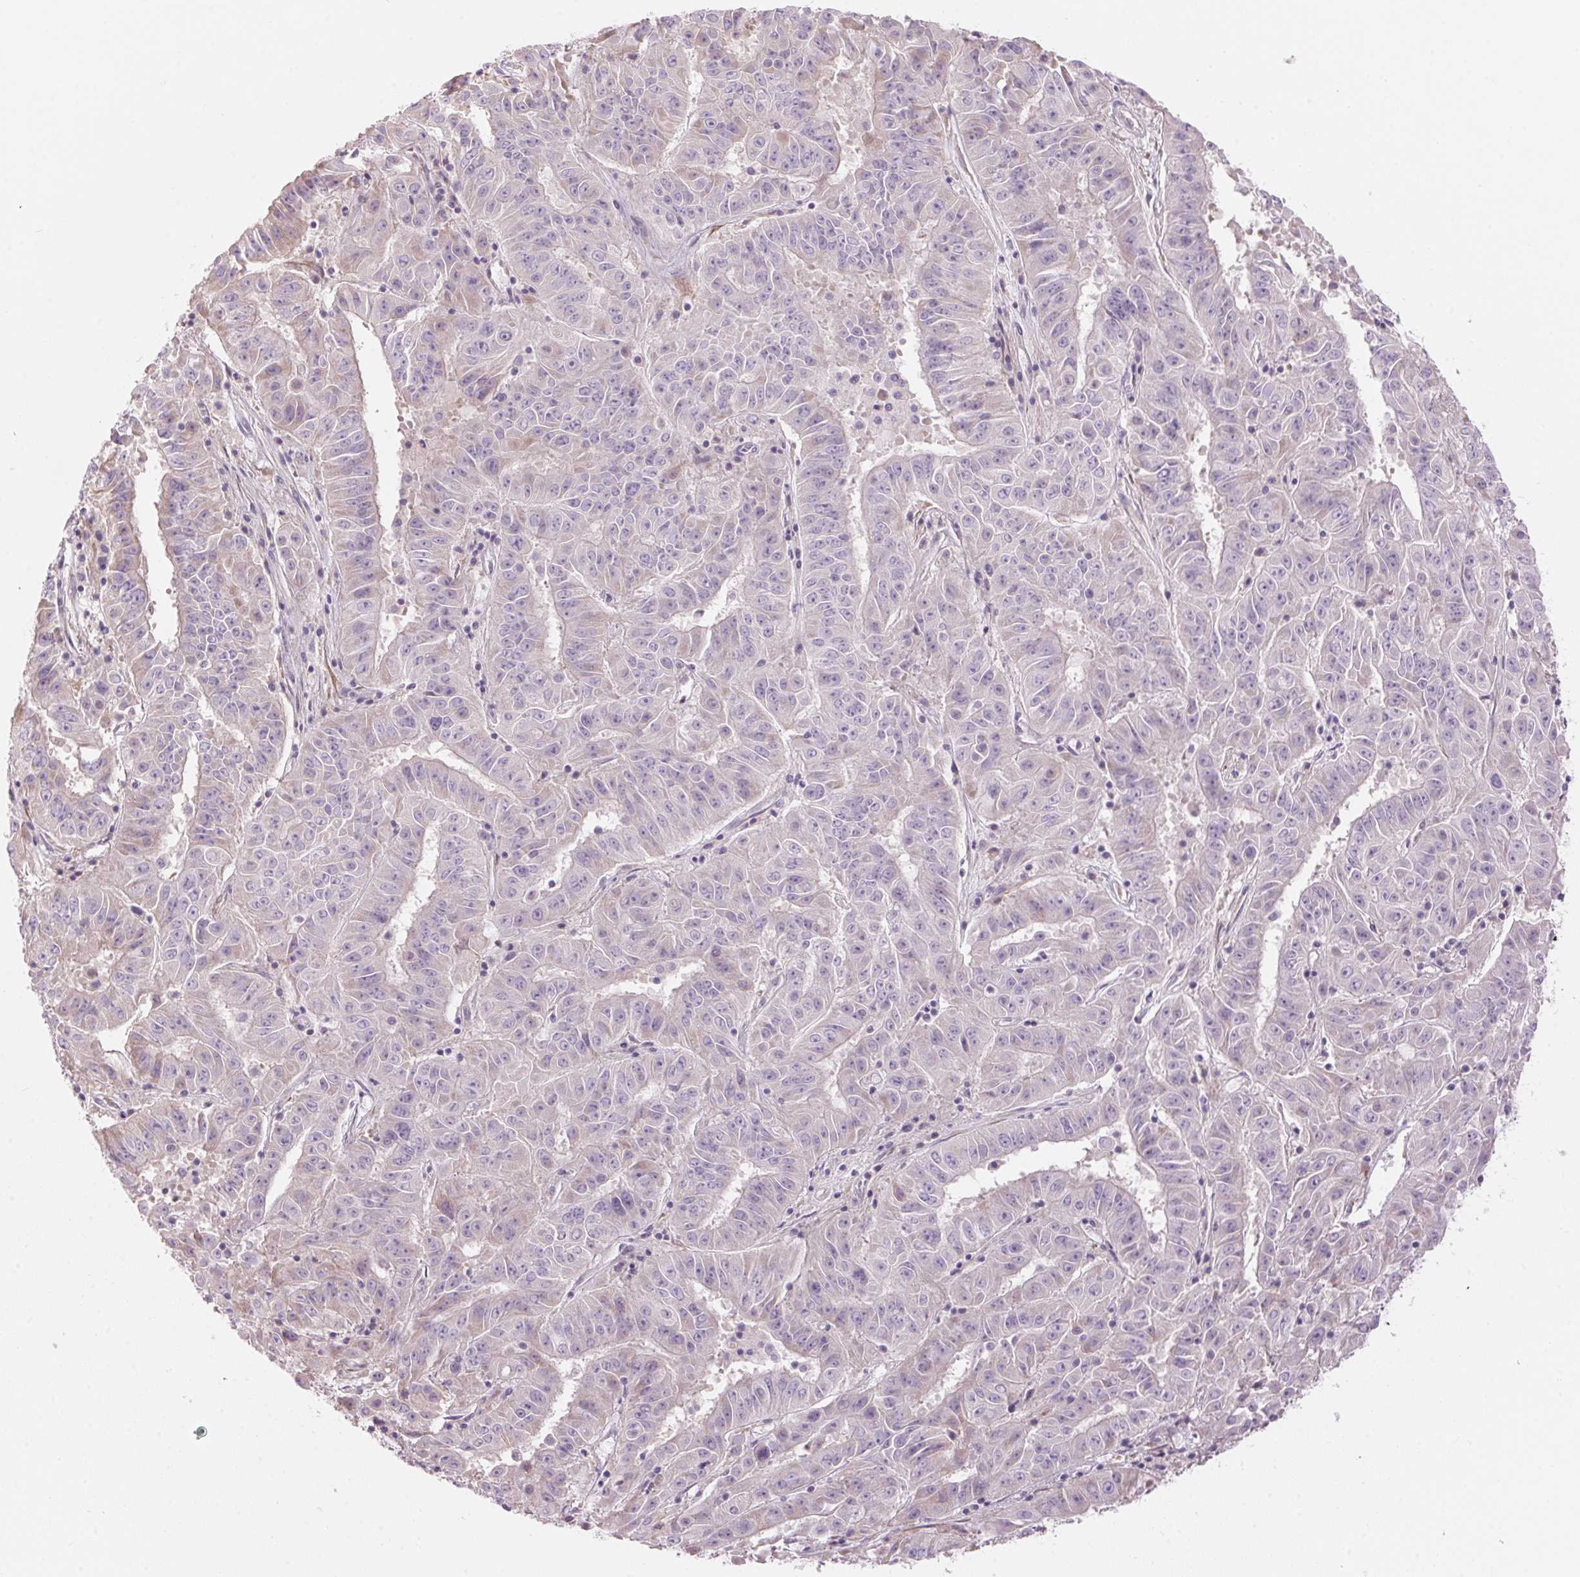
{"staining": {"intensity": "negative", "quantity": "none", "location": "none"}, "tissue": "pancreatic cancer", "cell_type": "Tumor cells", "image_type": "cancer", "snomed": [{"axis": "morphology", "description": "Adenocarcinoma, NOS"}, {"axis": "topography", "description": "Pancreas"}], "caption": "Pancreatic adenocarcinoma stained for a protein using immunohistochemistry (IHC) shows no positivity tumor cells.", "gene": "GNMT", "patient": {"sex": "male", "age": 63}}